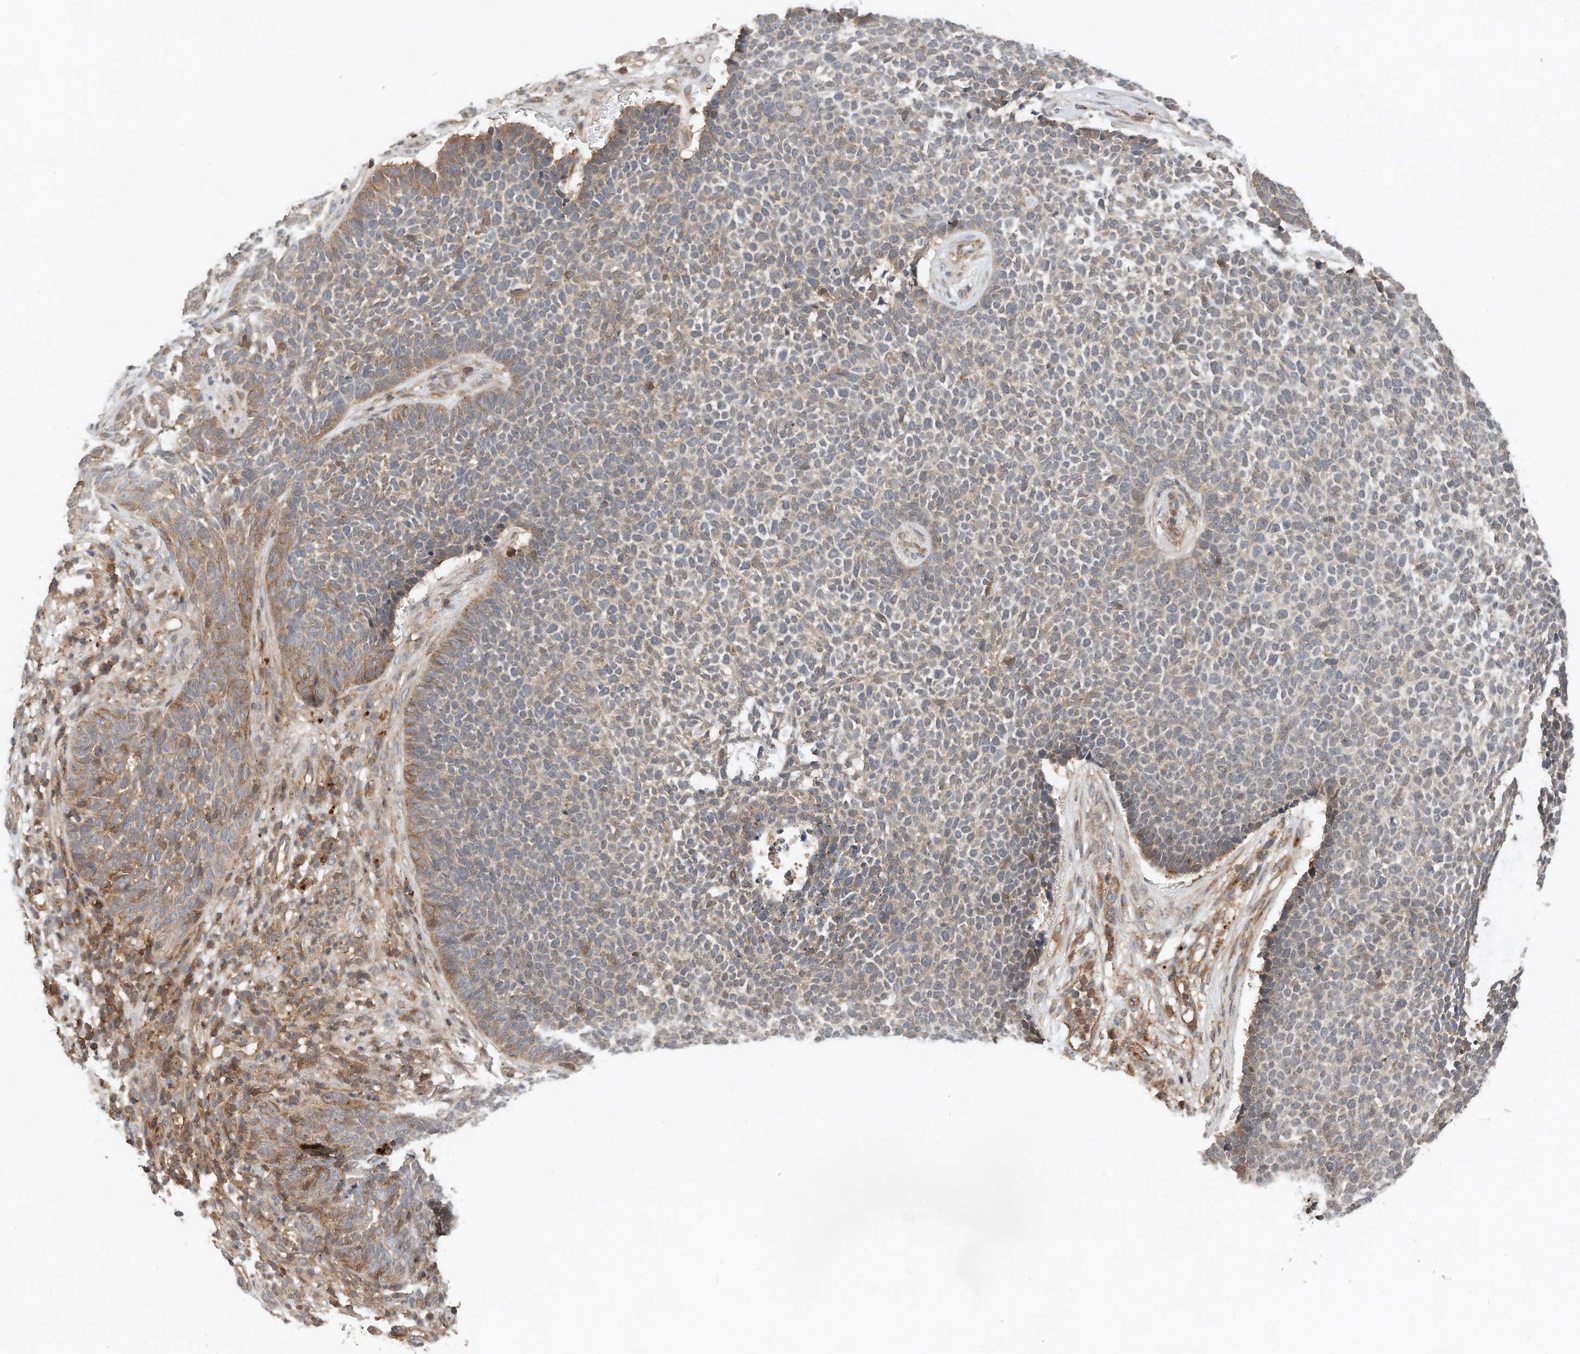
{"staining": {"intensity": "moderate", "quantity": "25%-75%", "location": "cytoplasmic/membranous"}, "tissue": "skin cancer", "cell_type": "Tumor cells", "image_type": "cancer", "snomed": [{"axis": "morphology", "description": "Basal cell carcinoma"}, {"axis": "topography", "description": "Skin"}], "caption": "Human skin cancer (basal cell carcinoma) stained for a protein (brown) displays moderate cytoplasmic/membranous positive expression in about 25%-75% of tumor cells.", "gene": "CPAMD8", "patient": {"sex": "female", "age": 84}}